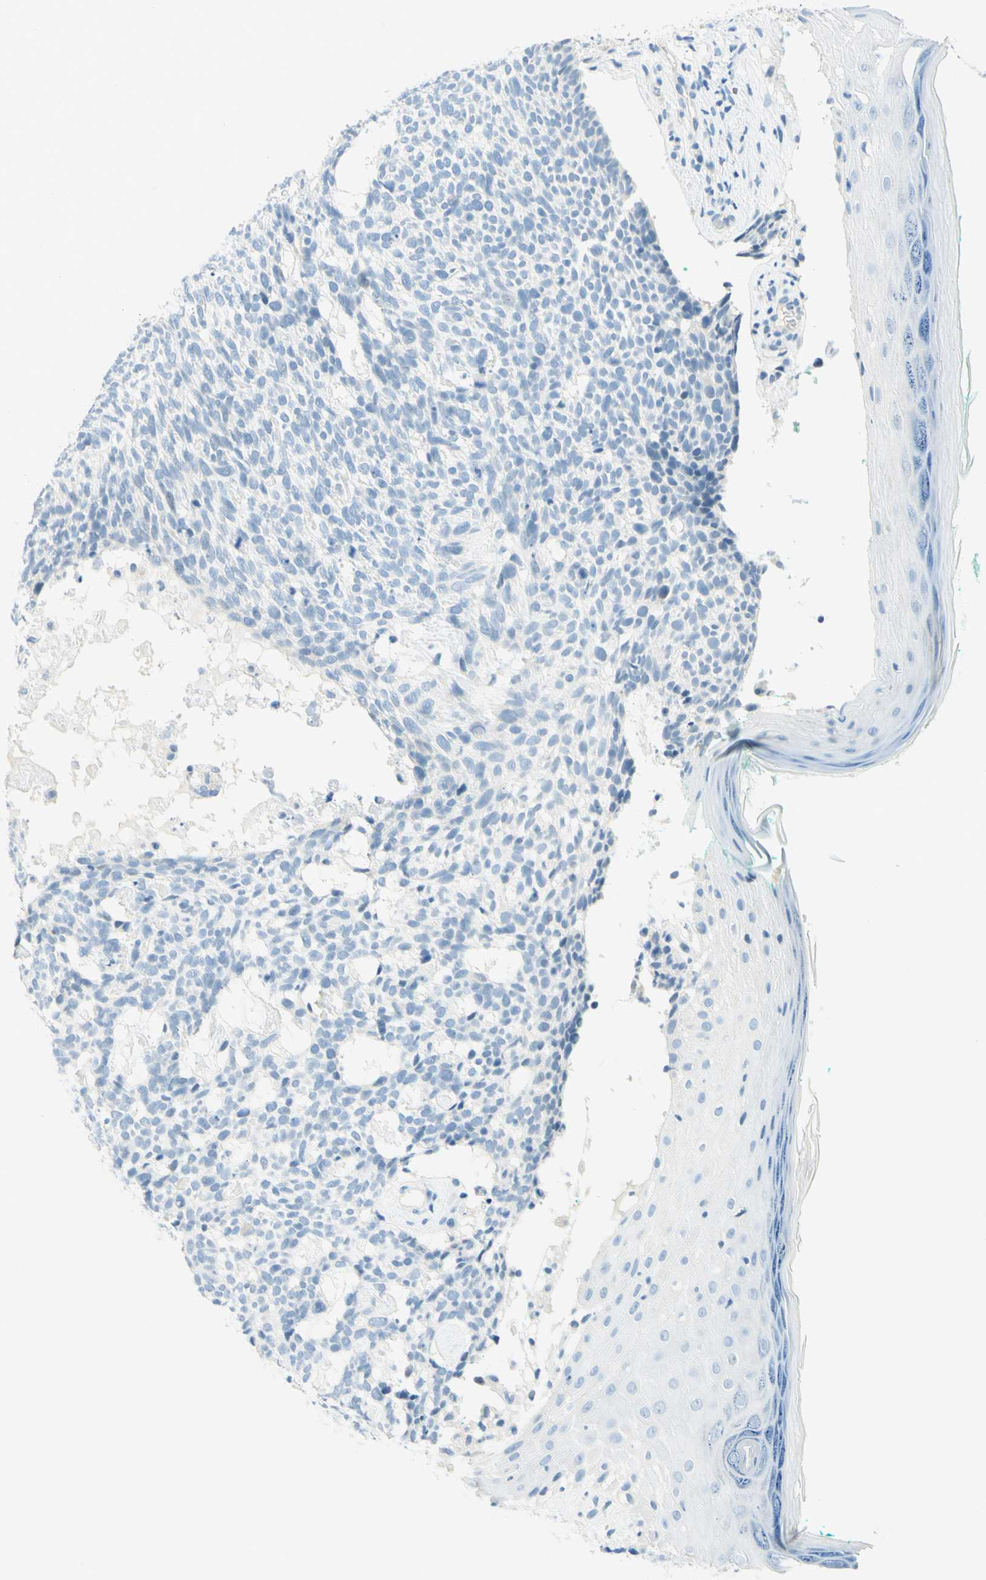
{"staining": {"intensity": "negative", "quantity": "none", "location": "none"}, "tissue": "skin cancer", "cell_type": "Tumor cells", "image_type": "cancer", "snomed": [{"axis": "morphology", "description": "Basal cell carcinoma"}, {"axis": "topography", "description": "Skin"}], "caption": "The image shows no staining of tumor cells in skin basal cell carcinoma.", "gene": "TMEM132D", "patient": {"sex": "female", "age": 84}}